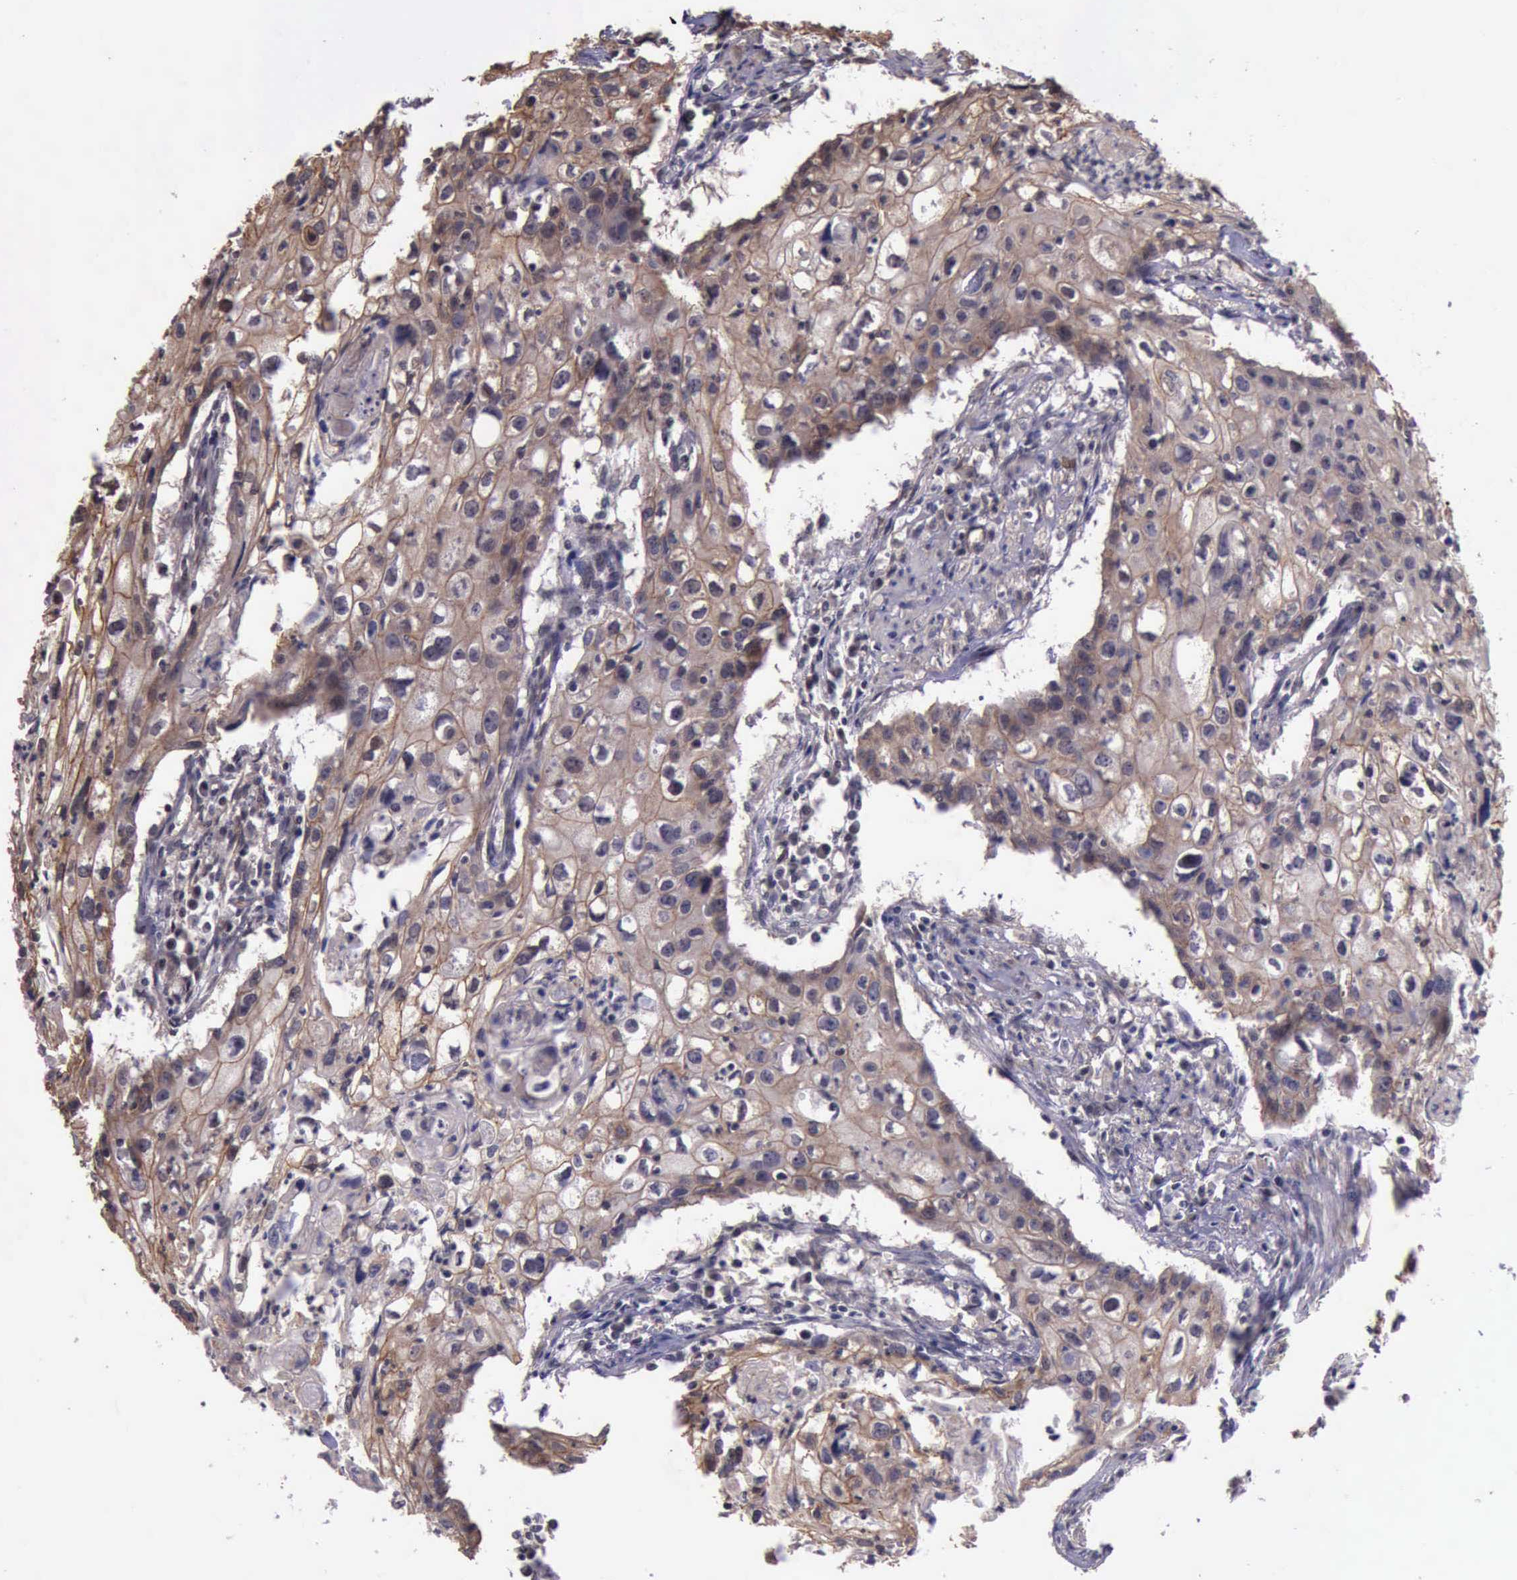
{"staining": {"intensity": "weak", "quantity": ">75%", "location": "cytoplasmic/membranous"}, "tissue": "urothelial cancer", "cell_type": "Tumor cells", "image_type": "cancer", "snomed": [{"axis": "morphology", "description": "Urothelial carcinoma, High grade"}, {"axis": "topography", "description": "Urinary bladder"}], "caption": "The immunohistochemical stain shows weak cytoplasmic/membranous staining in tumor cells of urothelial carcinoma (high-grade) tissue.", "gene": "CTNNB1", "patient": {"sex": "male", "age": 54}}